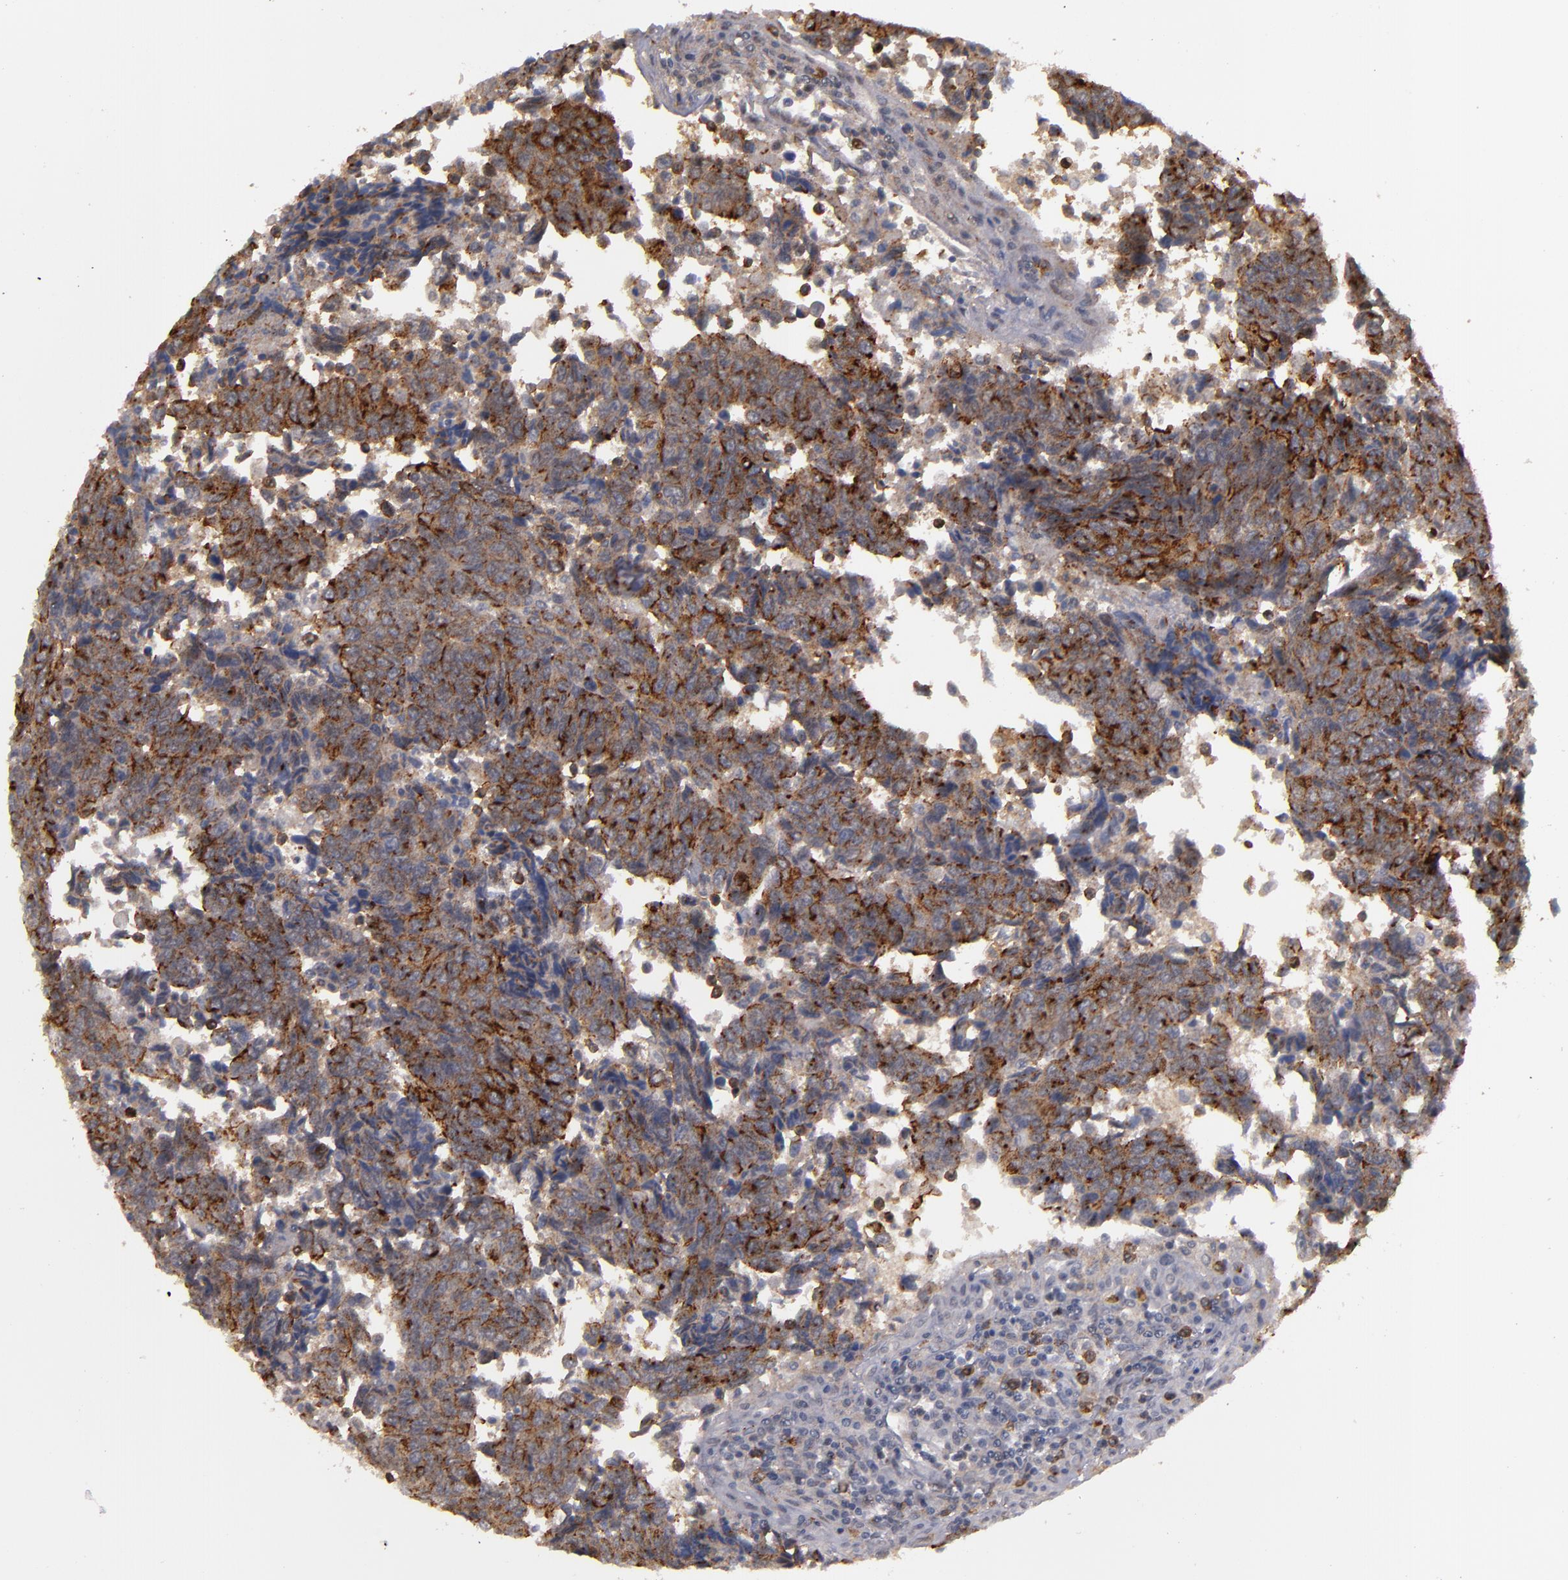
{"staining": {"intensity": "strong", "quantity": ">75%", "location": "cytoplasmic/membranous"}, "tissue": "urothelial cancer", "cell_type": "Tumor cells", "image_type": "cancer", "snomed": [{"axis": "morphology", "description": "Urothelial carcinoma, High grade"}, {"axis": "topography", "description": "Urinary bladder"}], "caption": "Immunohistochemistry (DAB) staining of urothelial carcinoma (high-grade) reveals strong cytoplasmic/membranous protein expression in about >75% of tumor cells. Using DAB (brown) and hematoxylin (blue) stains, captured at high magnification using brightfield microscopy.", "gene": "STX3", "patient": {"sex": "male", "age": 86}}